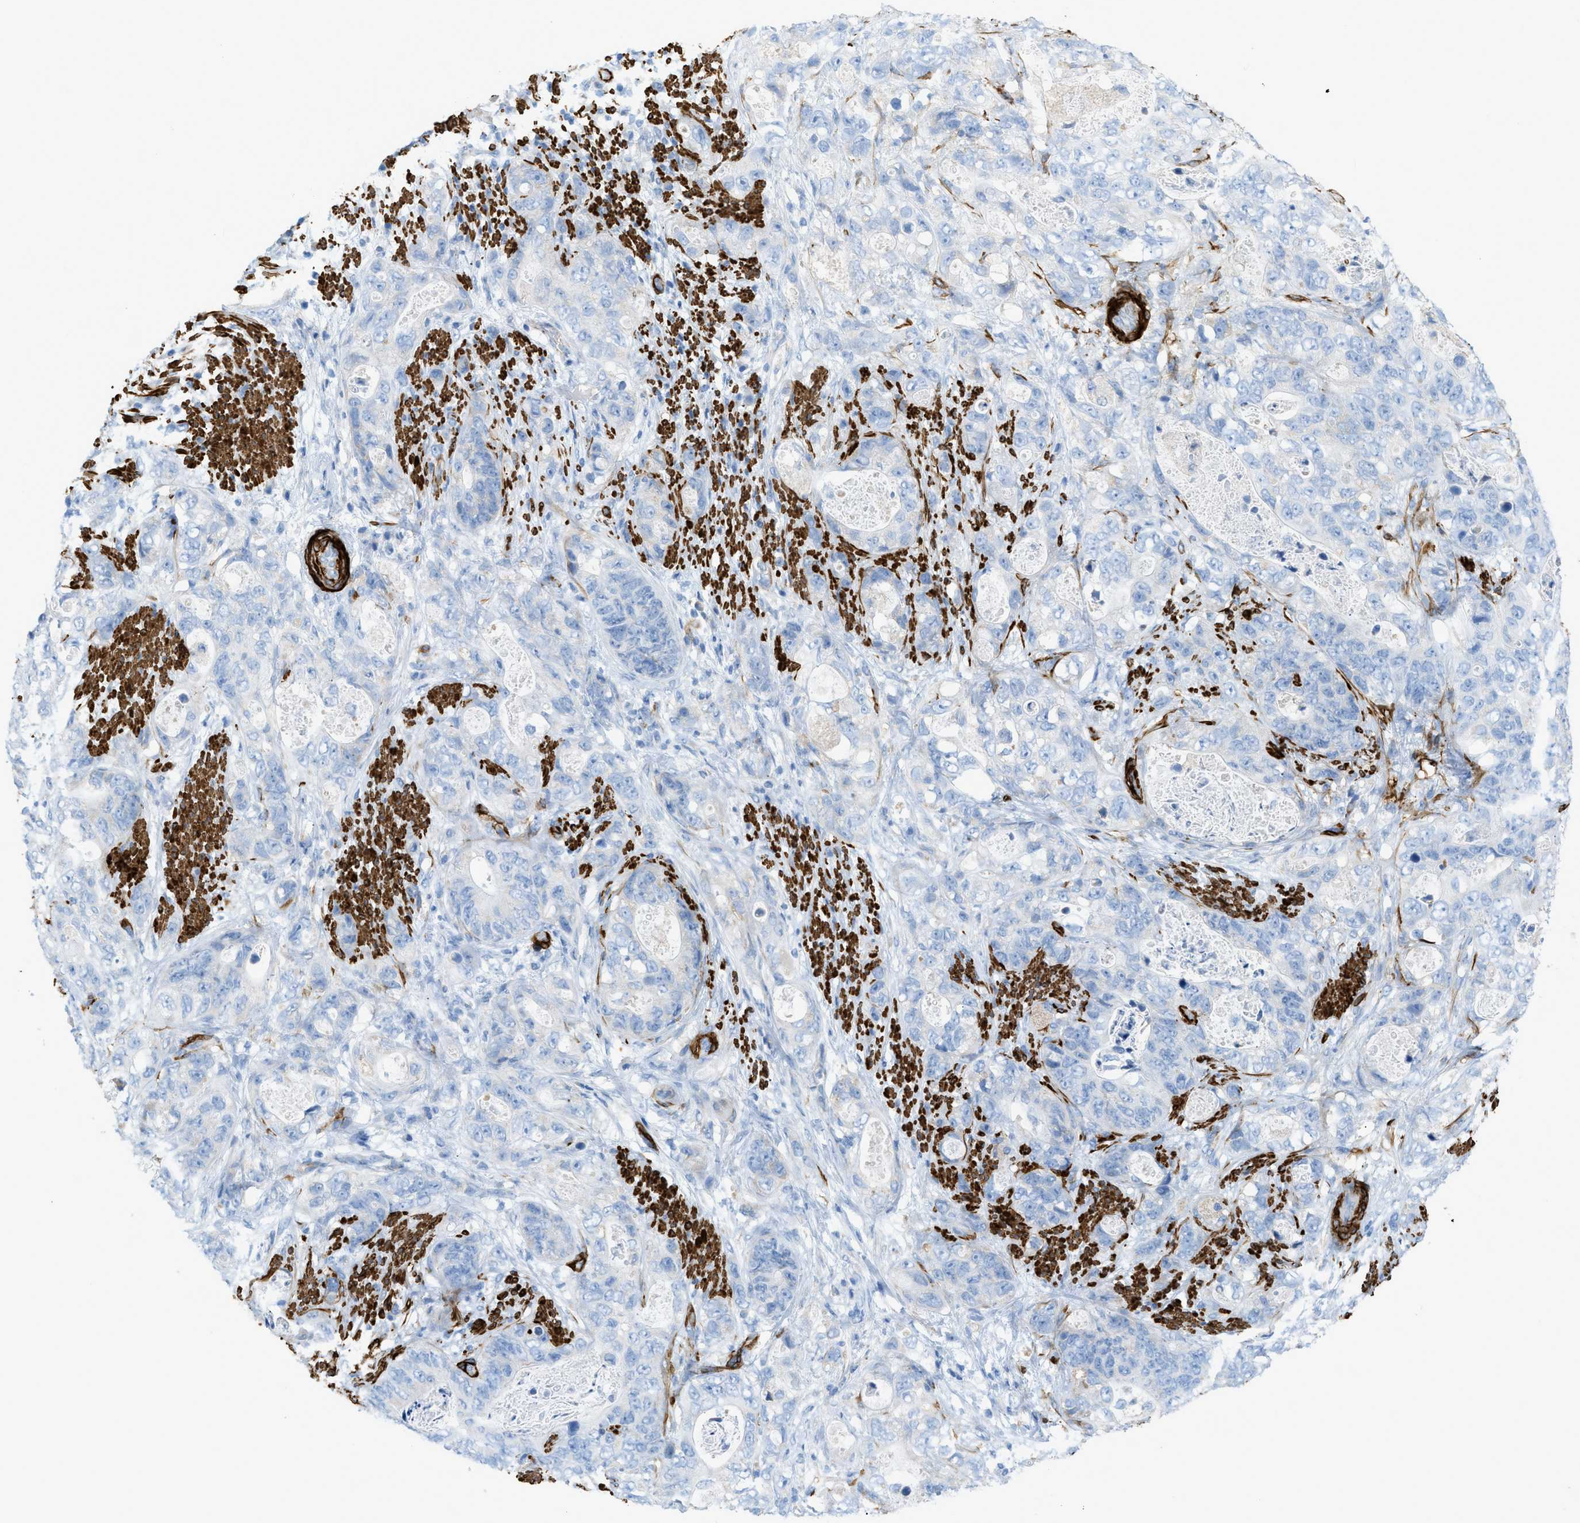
{"staining": {"intensity": "negative", "quantity": "none", "location": "none"}, "tissue": "stomach cancer", "cell_type": "Tumor cells", "image_type": "cancer", "snomed": [{"axis": "morphology", "description": "Adenocarcinoma, NOS"}, {"axis": "topography", "description": "Stomach"}], "caption": "IHC histopathology image of stomach cancer (adenocarcinoma) stained for a protein (brown), which demonstrates no expression in tumor cells.", "gene": "MYH11", "patient": {"sex": "female", "age": 89}}